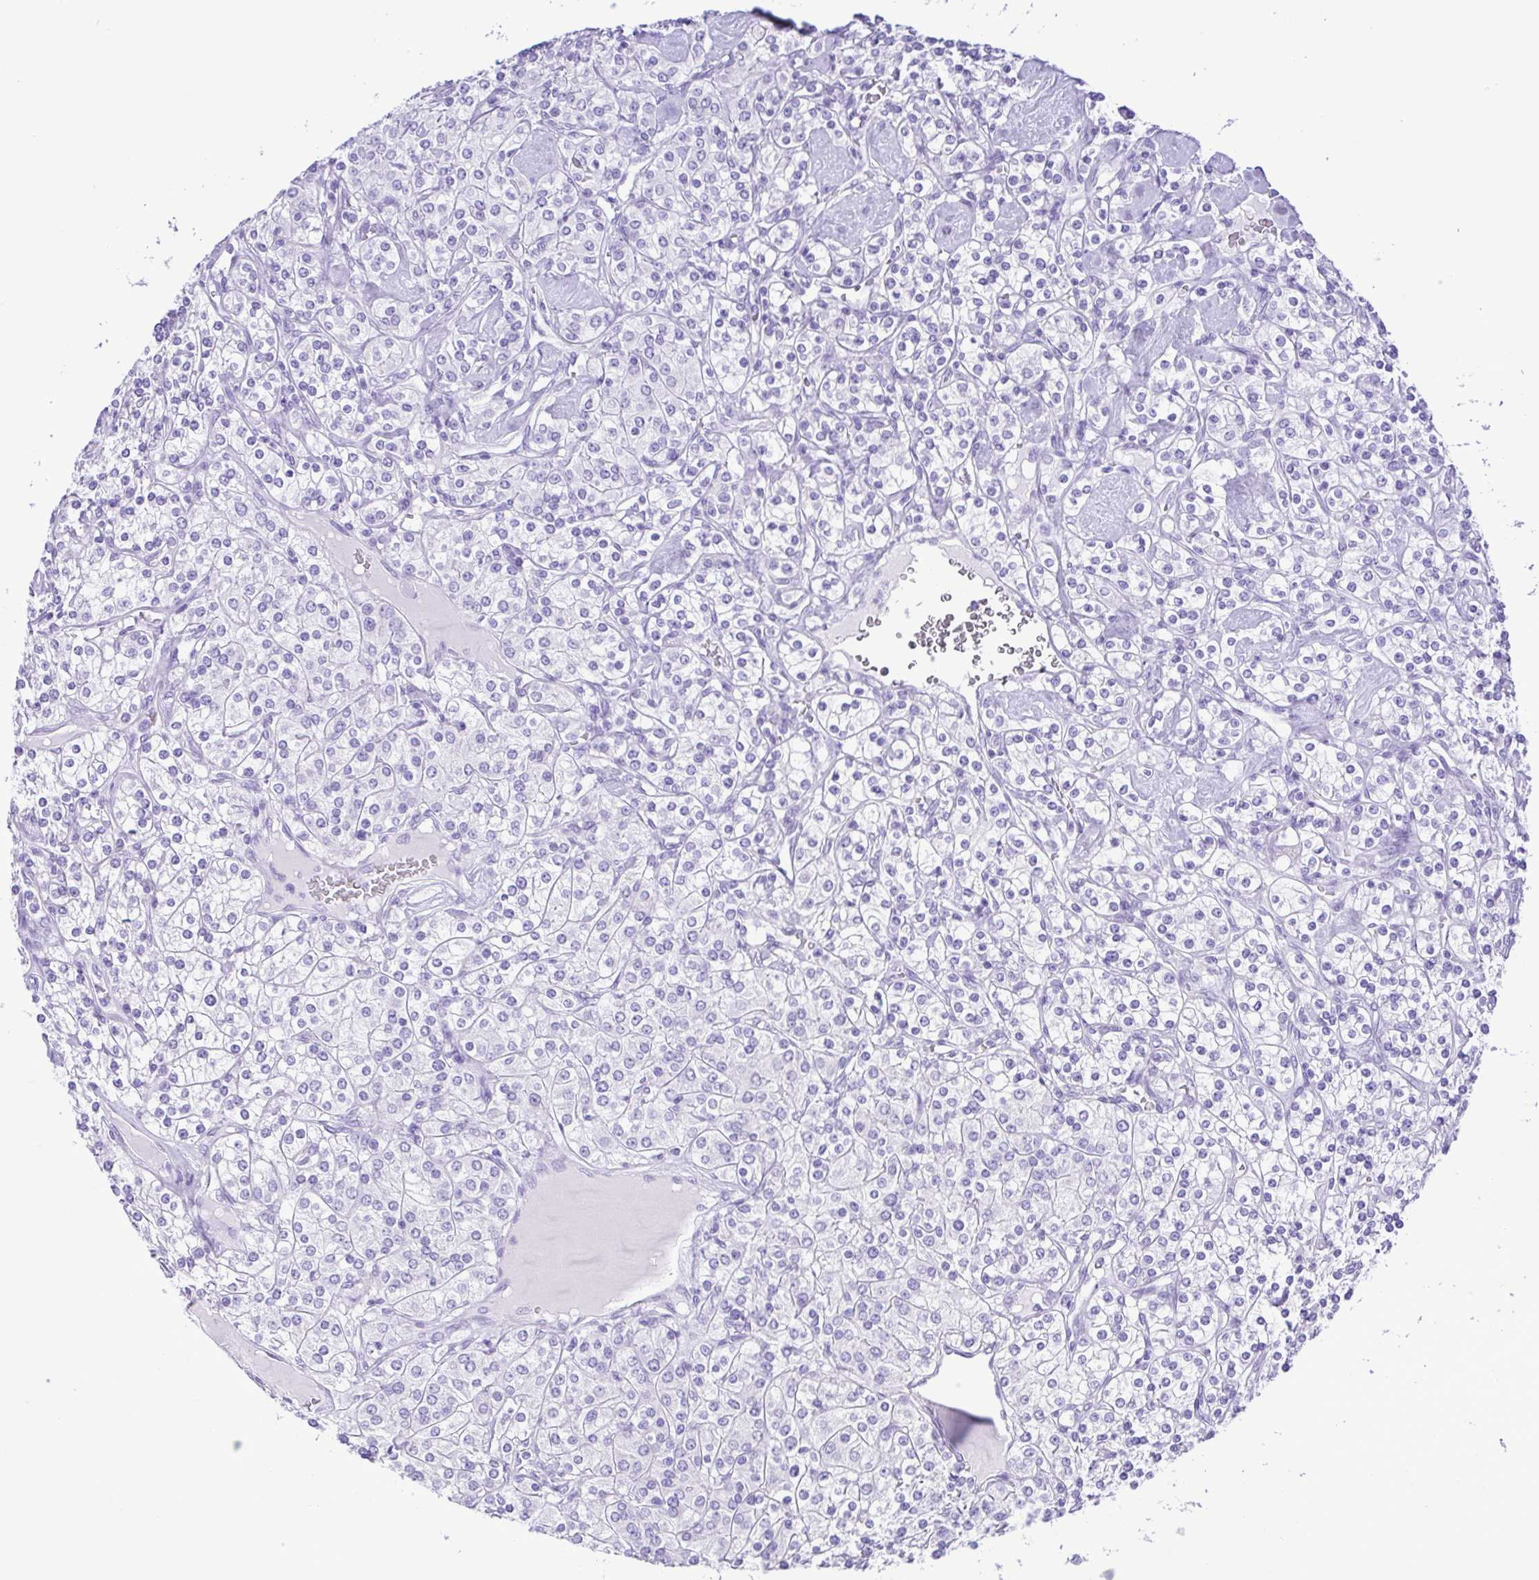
{"staining": {"intensity": "negative", "quantity": "none", "location": "none"}, "tissue": "renal cancer", "cell_type": "Tumor cells", "image_type": "cancer", "snomed": [{"axis": "morphology", "description": "Adenocarcinoma, NOS"}, {"axis": "topography", "description": "Kidney"}], "caption": "The histopathology image shows no staining of tumor cells in renal cancer (adenocarcinoma).", "gene": "CASP14", "patient": {"sex": "male", "age": 77}}